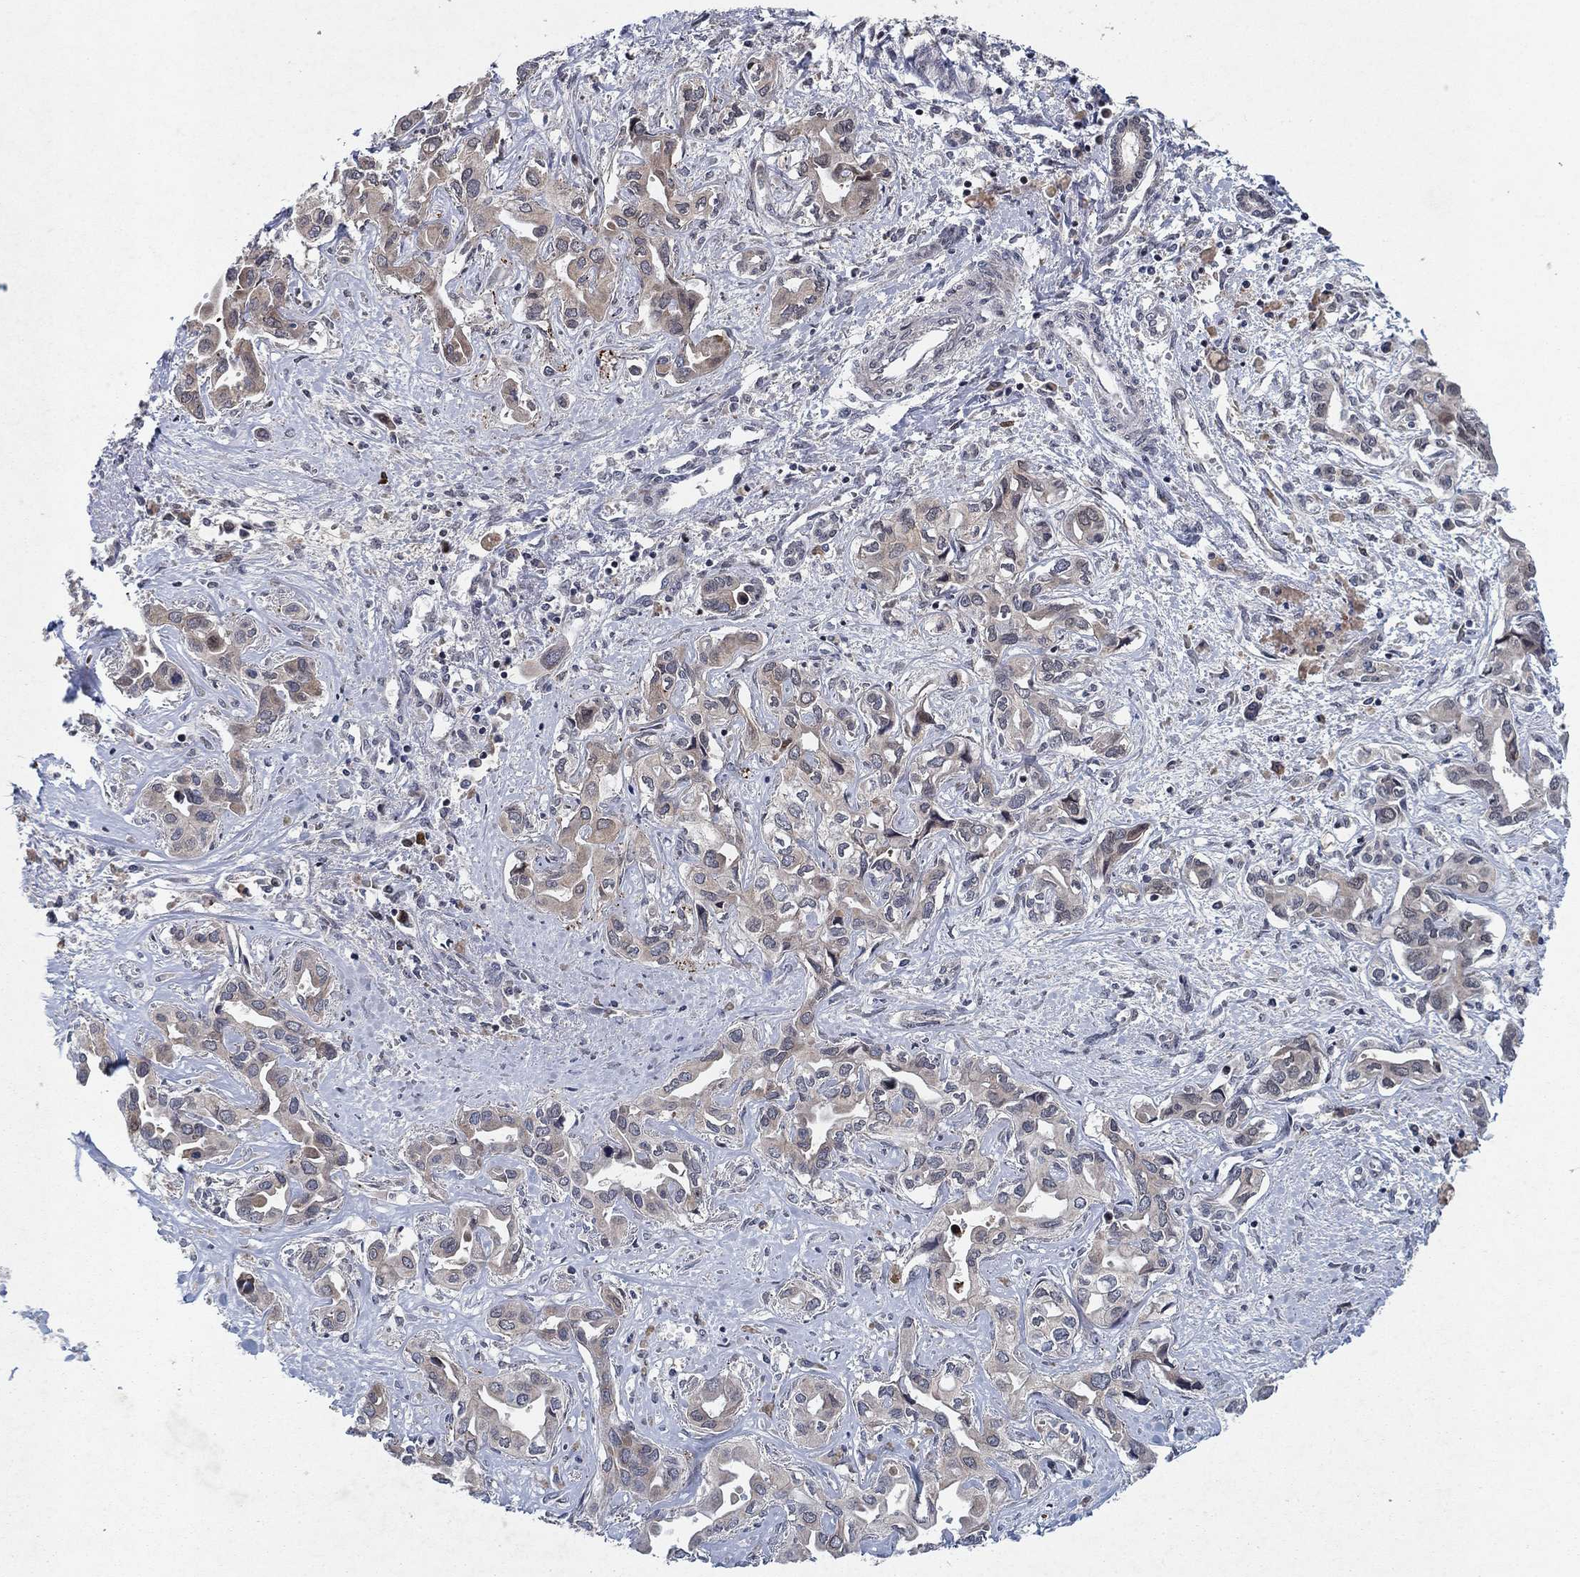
{"staining": {"intensity": "negative", "quantity": "none", "location": "none"}, "tissue": "liver cancer", "cell_type": "Tumor cells", "image_type": "cancer", "snomed": [{"axis": "morphology", "description": "Cholangiocarcinoma"}, {"axis": "topography", "description": "Liver"}], "caption": "Human cholangiocarcinoma (liver) stained for a protein using immunohistochemistry exhibits no staining in tumor cells.", "gene": "PRICKLE4", "patient": {"sex": "female", "age": 64}}